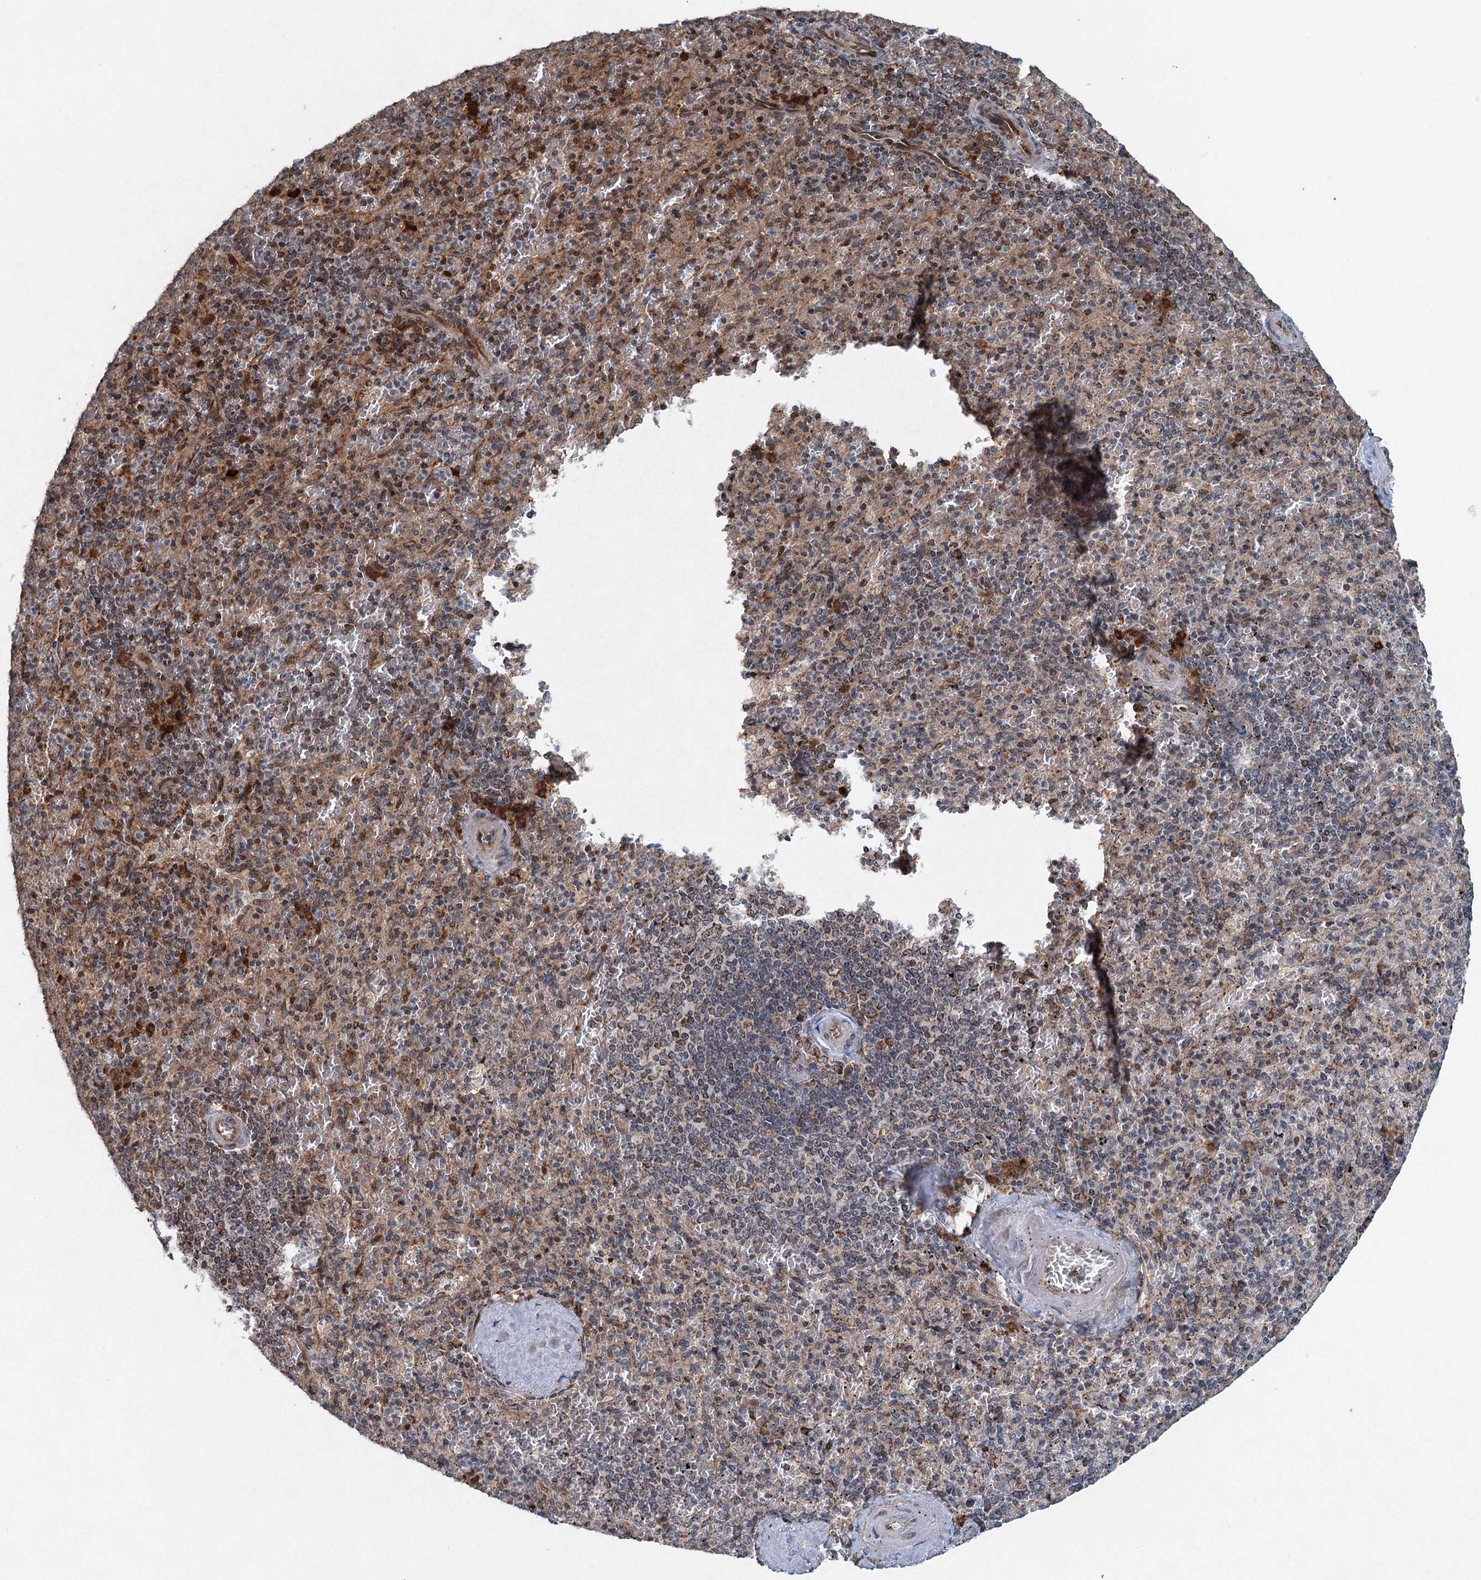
{"staining": {"intensity": "moderate", "quantity": "25%-75%", "location": "cytoplasmic/membranous,nuclear"}, "tissue": "spleen", "cell_type": "Cells in red pulp", "image_type": "normal", "snomed": [{"axis": "morphology", "description": "Normal tissue, NOS"}, {"axis": "topography", "description": "Spleen"}], "caption": "Approximately 25%-75% of cells in red pulp in unremarkable spleen demonstrate moderate cytoplasmic/membranous,nuclear protein positivity as visualized by brown immunohistochemical staining.", "gene": "SRPX2", "patient": {"sex": "male", "age": 82}}